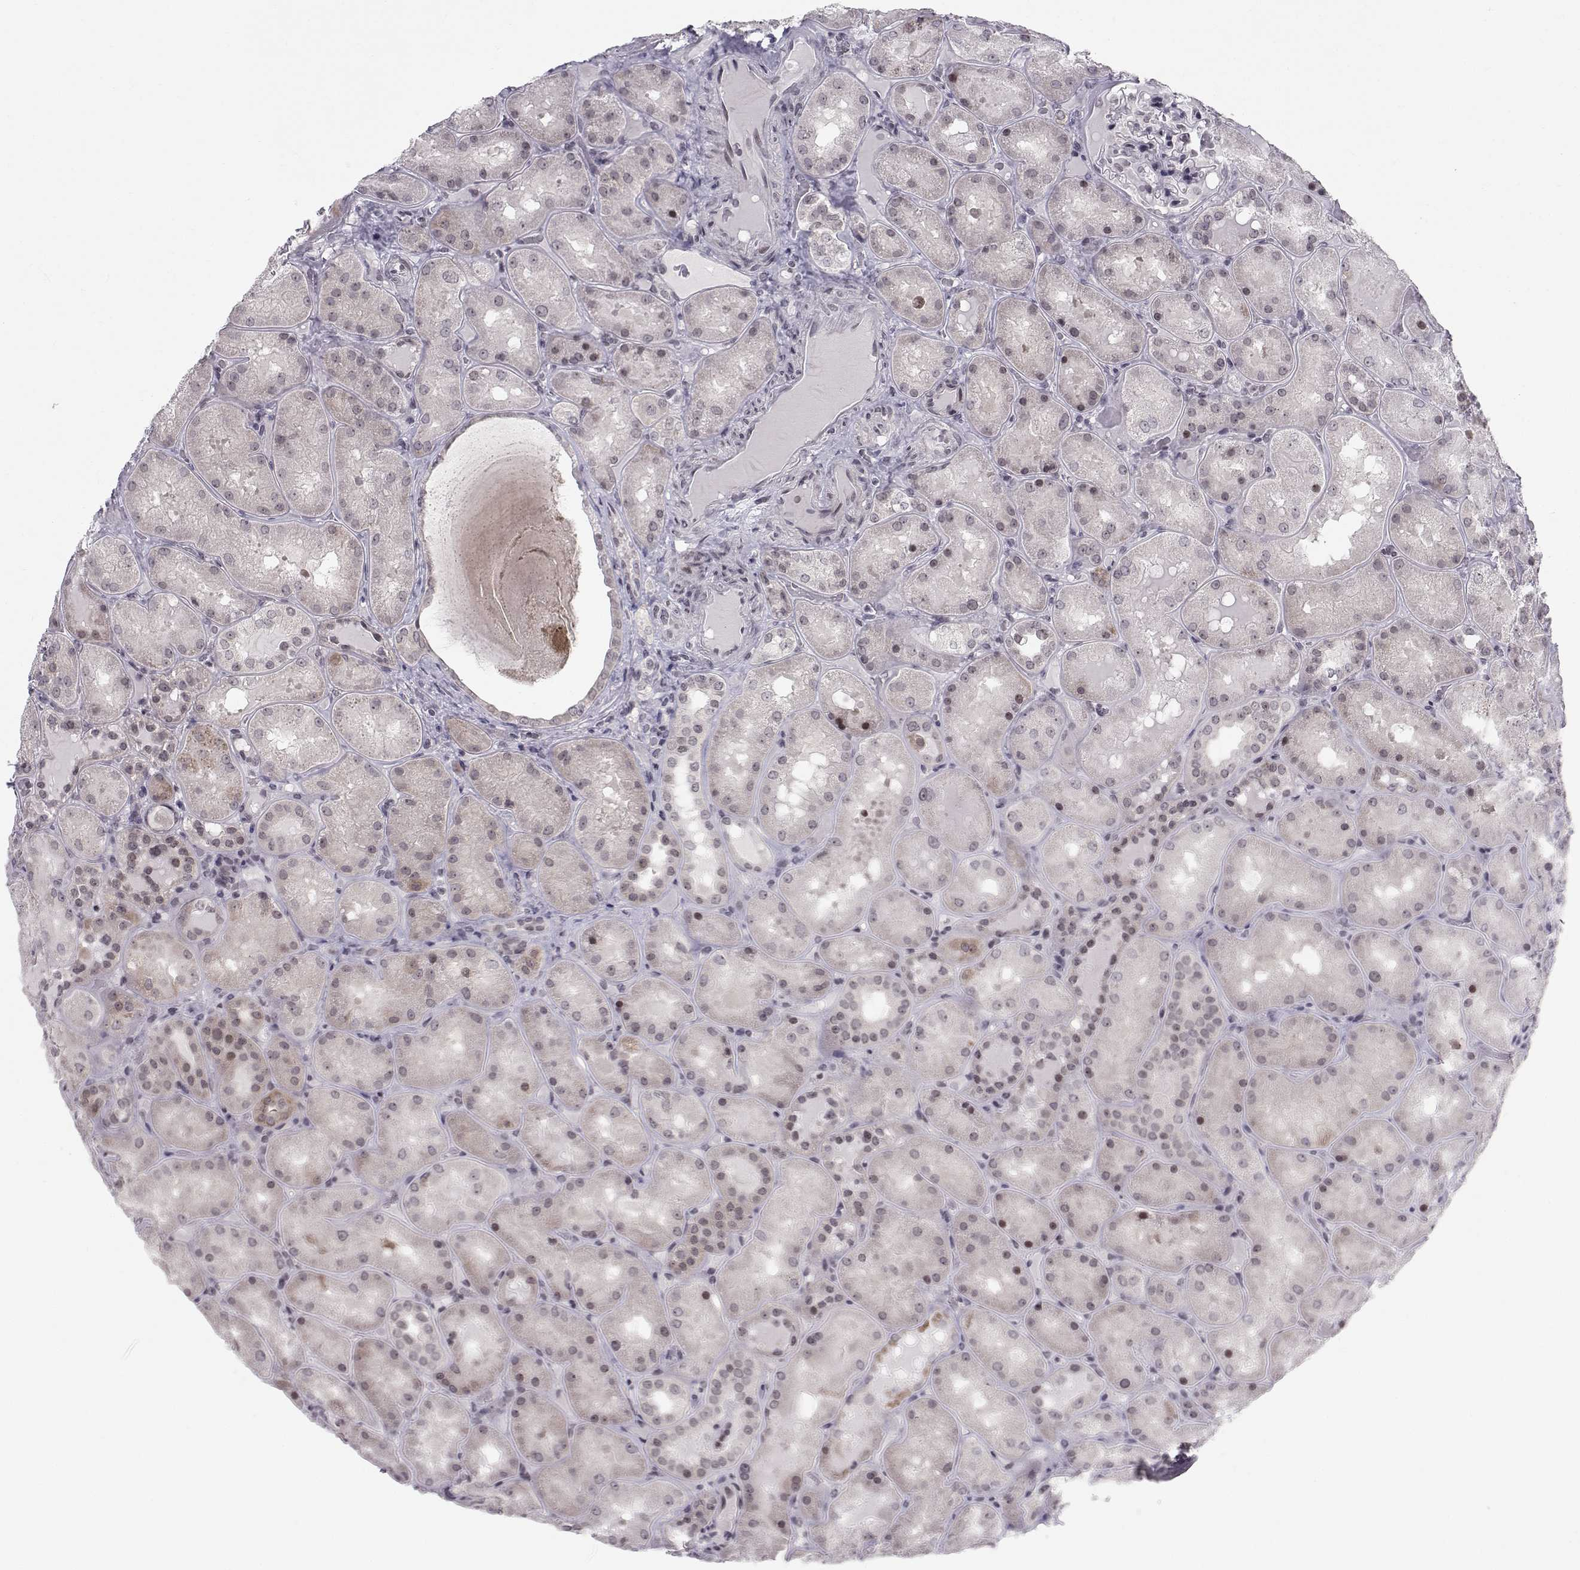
{"staining": {"intensity": "negative", "quantity": "none", "location": "none"}, "tissue": "kidney", "cell_type": "Cells in glomeruli", "image_type": "normal", "snomed": [{"axis": "morphology", "description": "Normal tissue, NOS"}, {"axis": "topography", "description": "Kidney"}], "caption": "IHC histopathology image of unremarkable kidney stained for a protein (brown), which reveals no expression in cells in glomeruli.", "gene": "MARCHF4", "patient": {"sex": "male", "age": 73}}